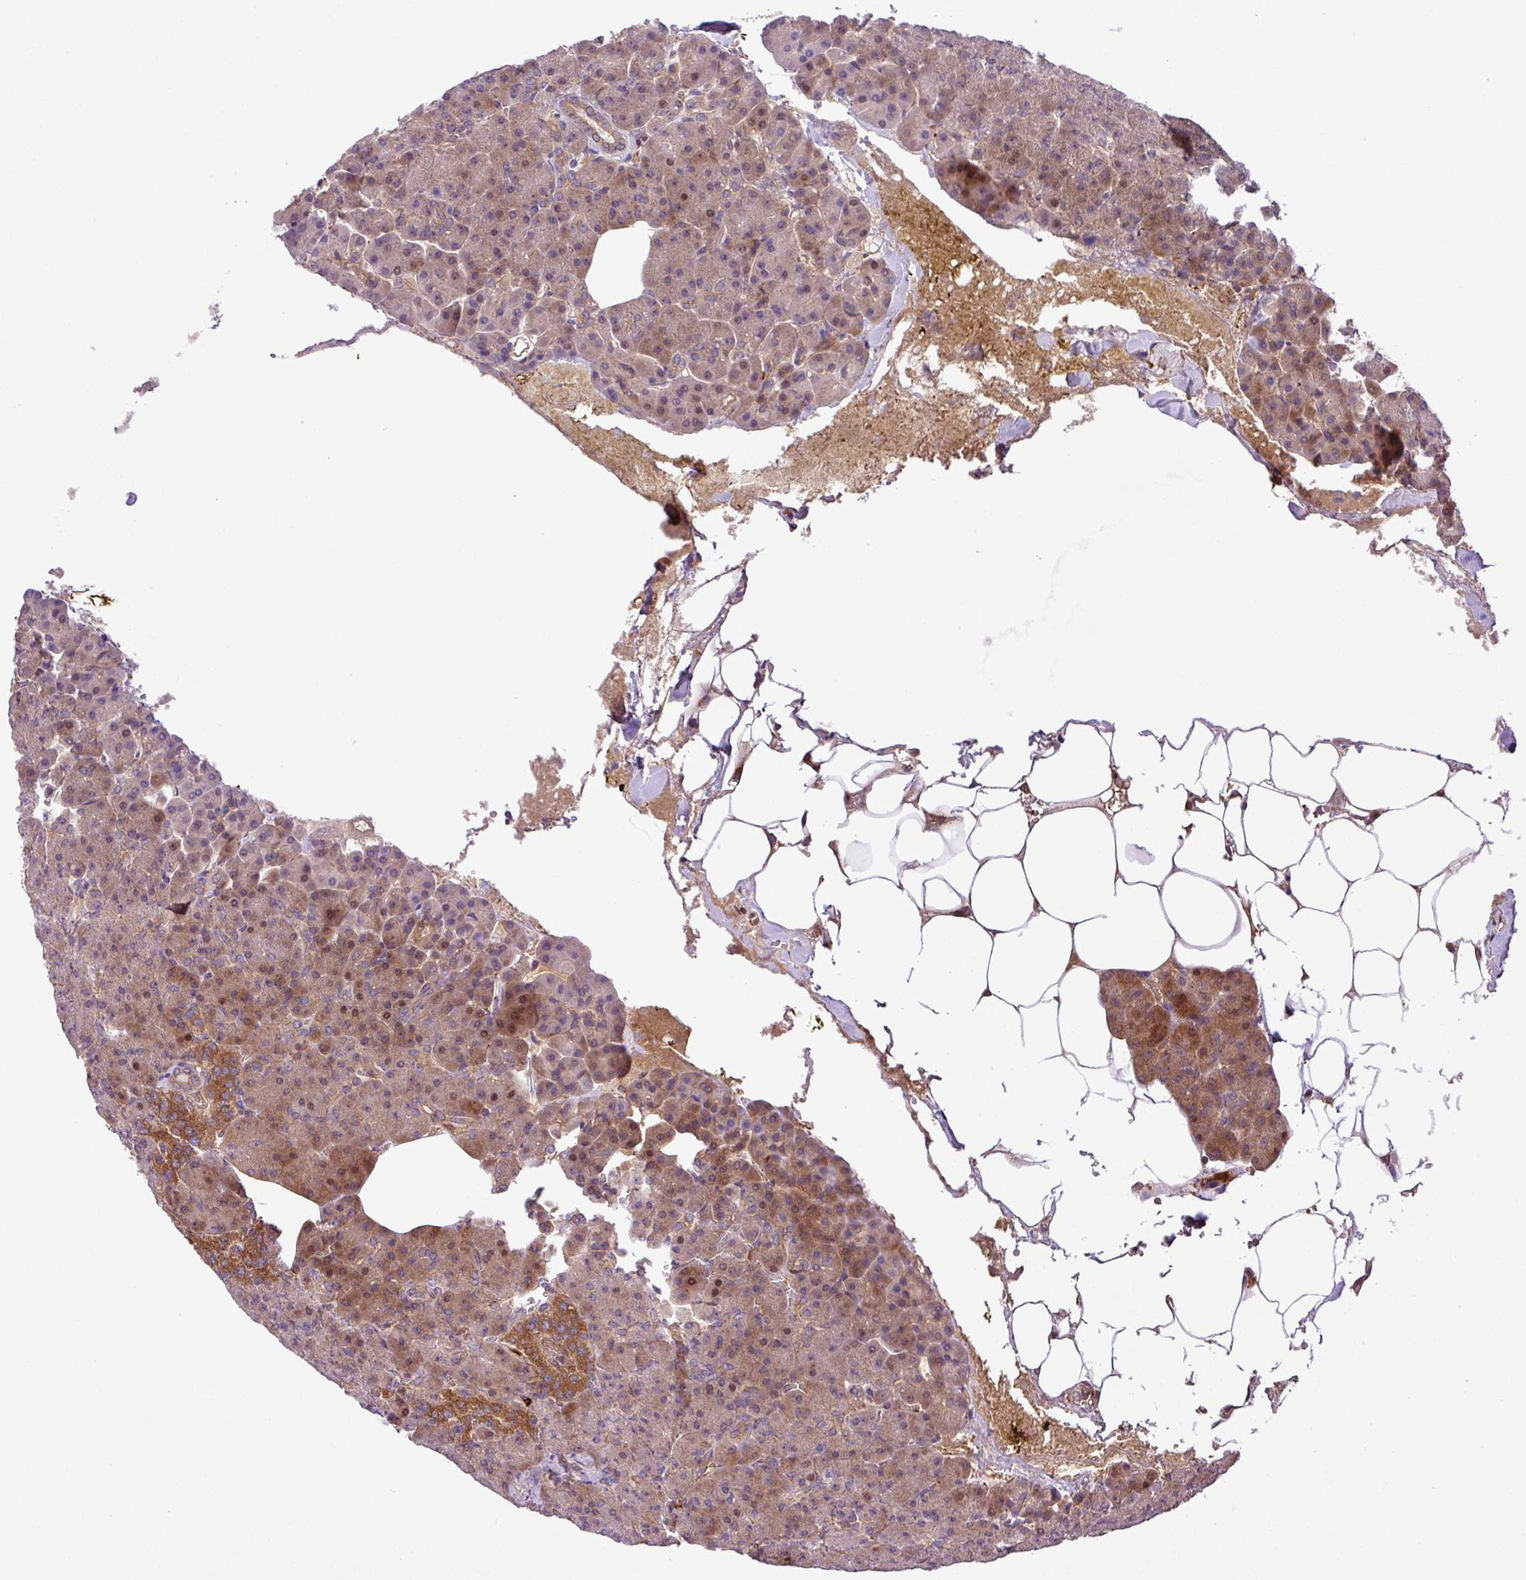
{"staining": {"intensity": "moderate", "quantity": "25%-75%", "location": "cytoplasmic/membranous,nuclear"}, "tissue": "pancreas", "cell_type": "Exocrine glandular cells", "image_type": "normal", "snomed": [{"axis": "morphology", "description": "Normal tissue, NOS"}, {"axis": "topography", "description": "Pancreas"}], "caption": "Immunohistochemistry (IHC) of unremarkable human pancreas shows medium levels of moderate cytoplasmic/membranous,nuclear positivity in approximately 25%-75% of exocrine glandular cells. The protein is shown in brown color, while the nuclei are stained blue.", "gene": "ZNF266", "patient": {"sex": "female", "age": 74}}